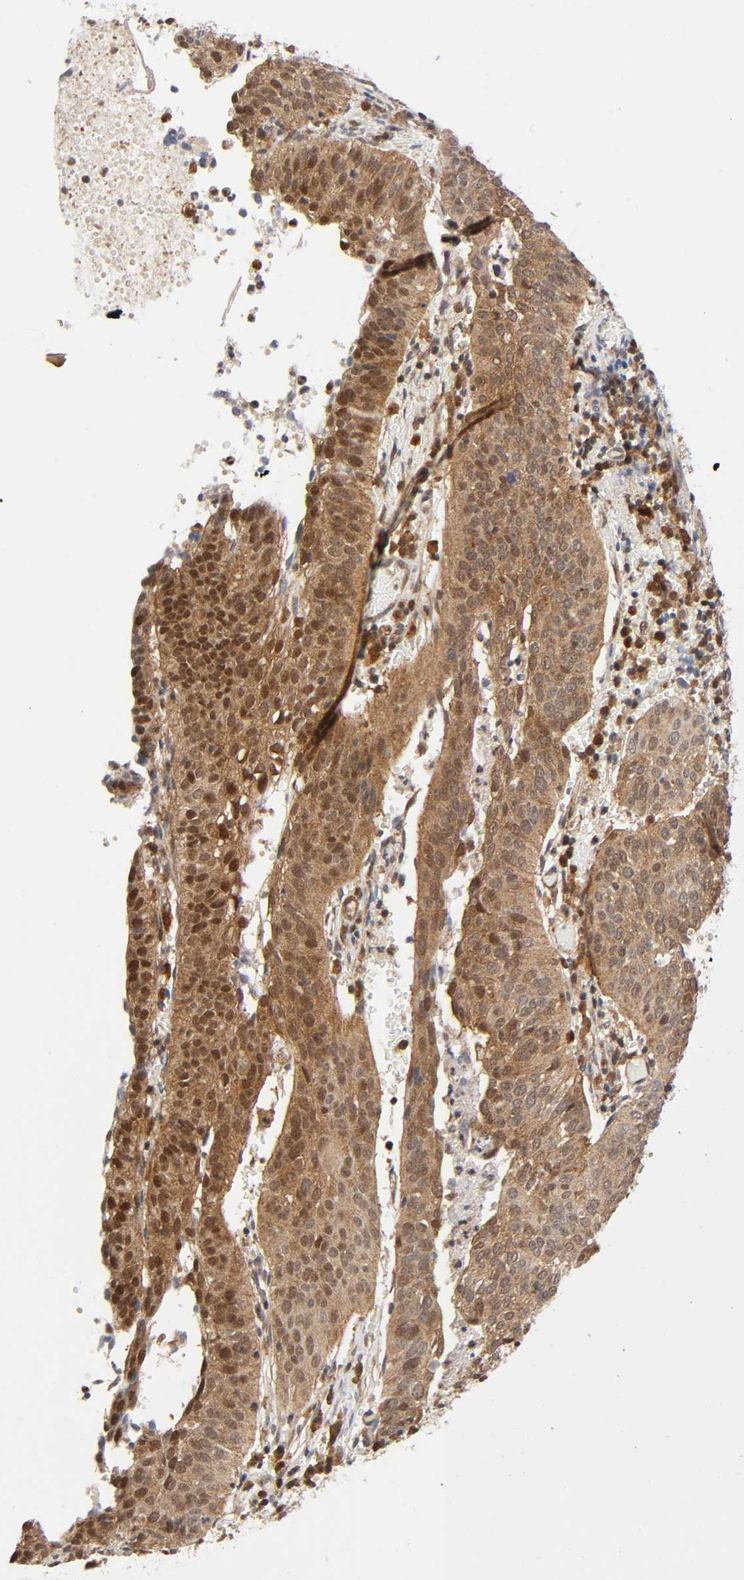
{"staining": {"intensity": "moderate", "quantity": ">75%", "location": "cytoplasmic/membranous,nuclear"}, "tissue": "cervical cancer", "cell_type": "Tumor cells", "image_type": "cancer", "snomed": [{"axis": "morphology", "description": "Squamous cell carcinoma, NOS"}, {"axis": "topography", "description": "Cervix"}], "caption": "Moderate cytoplasmic/membranous and nuclear positivity for a protein is present in about >75% of tumor cells of cervical cancer (squamous cell carcinoma) using immunohistochemistry (IHC).", "gene": "CASP9", "patient": {"sex": "female", "age": 39}}